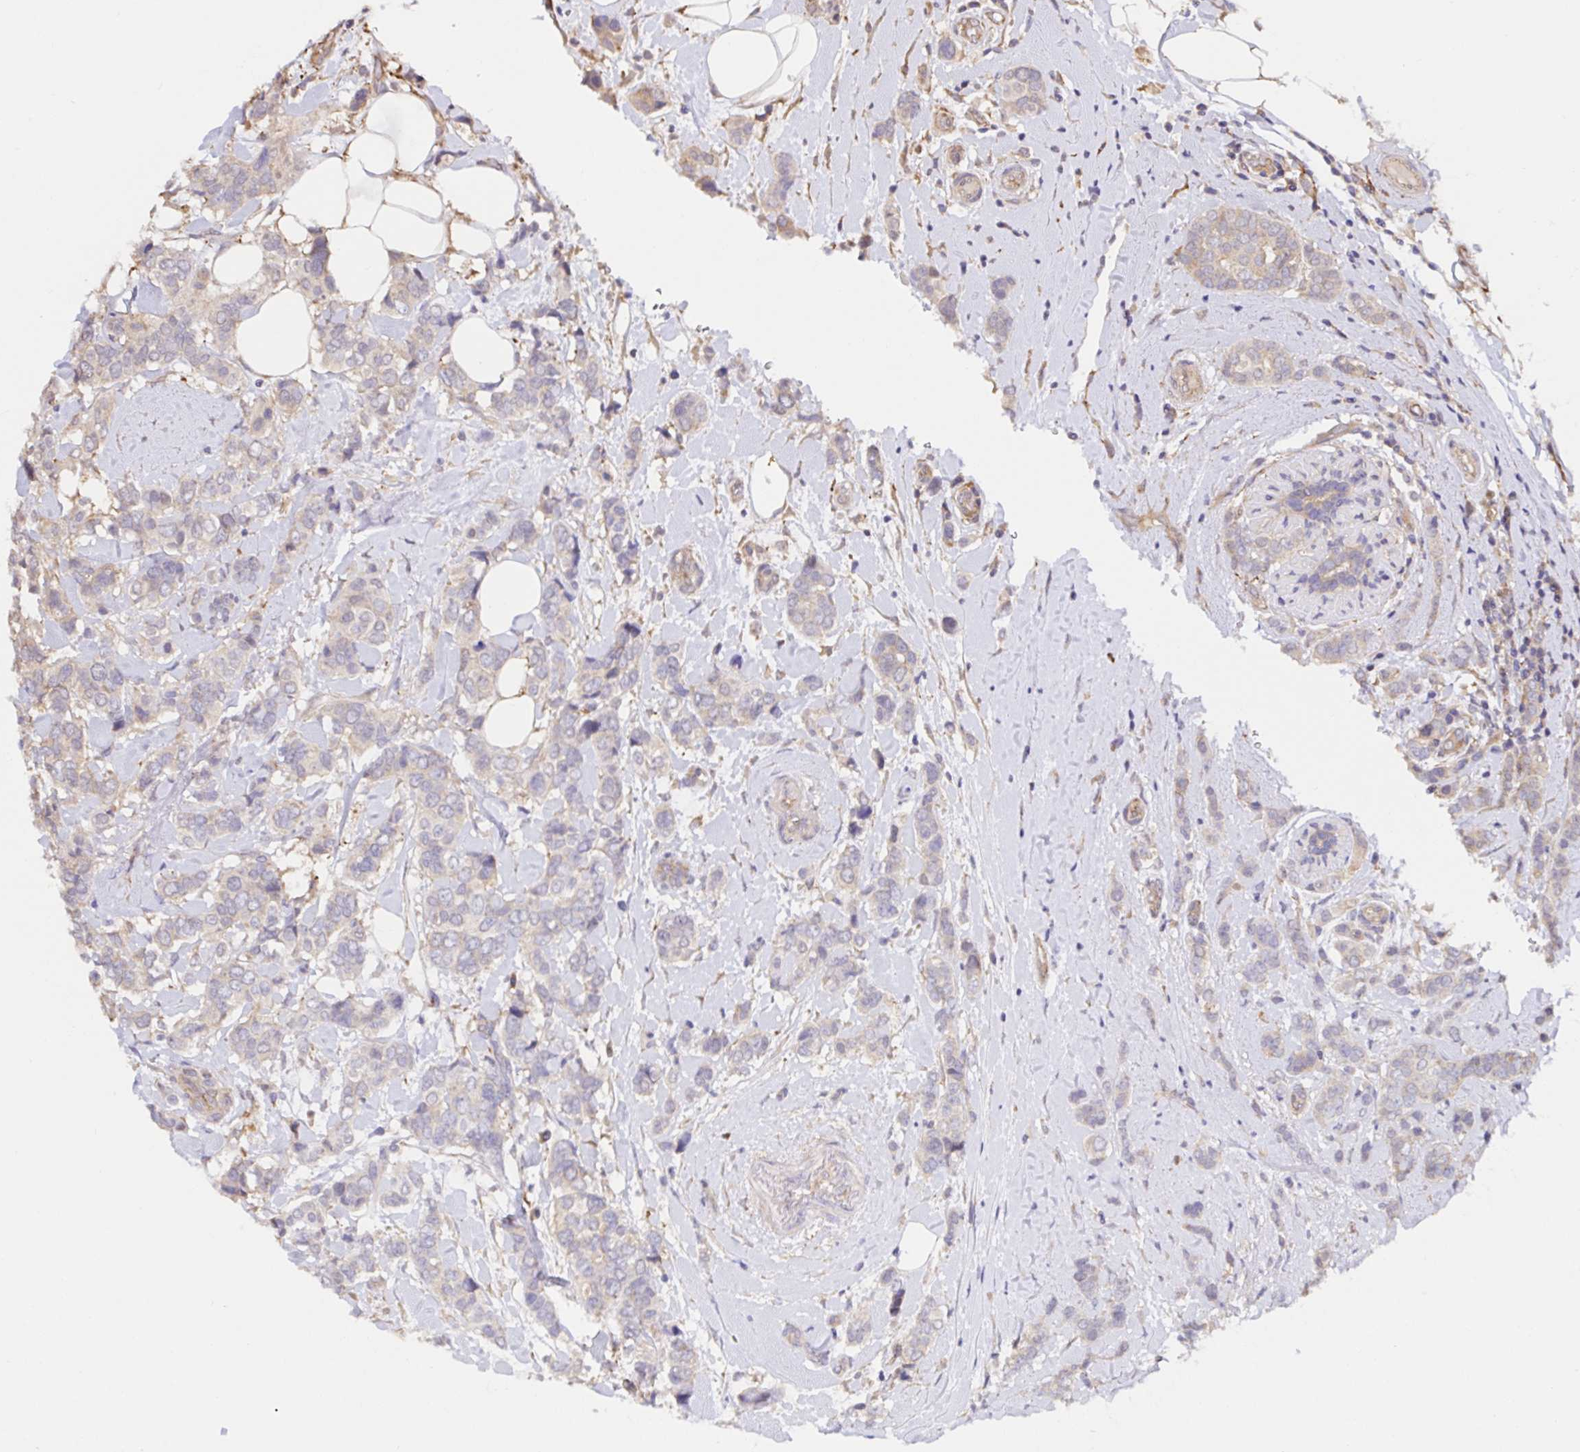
{"staining": {"intensity": "weak", "quantity": "<25%", "location": "cytoplasmic/membranous"}, "tissue": "breast cancer", "cell_type": "Tumor cells", "image_type": "cancer", "snomed": [{"axis": "morphology", "description": "Lobular carcinoma"}, {"axis": "topography", "description": "Breast"}], "caption": "The histopathology image demonstrates no significant expression in tumor cells of breast cancer (lobular carcinoma).", "gene": "RSRP1", "patient": {"sex": "female", "age": 51}}